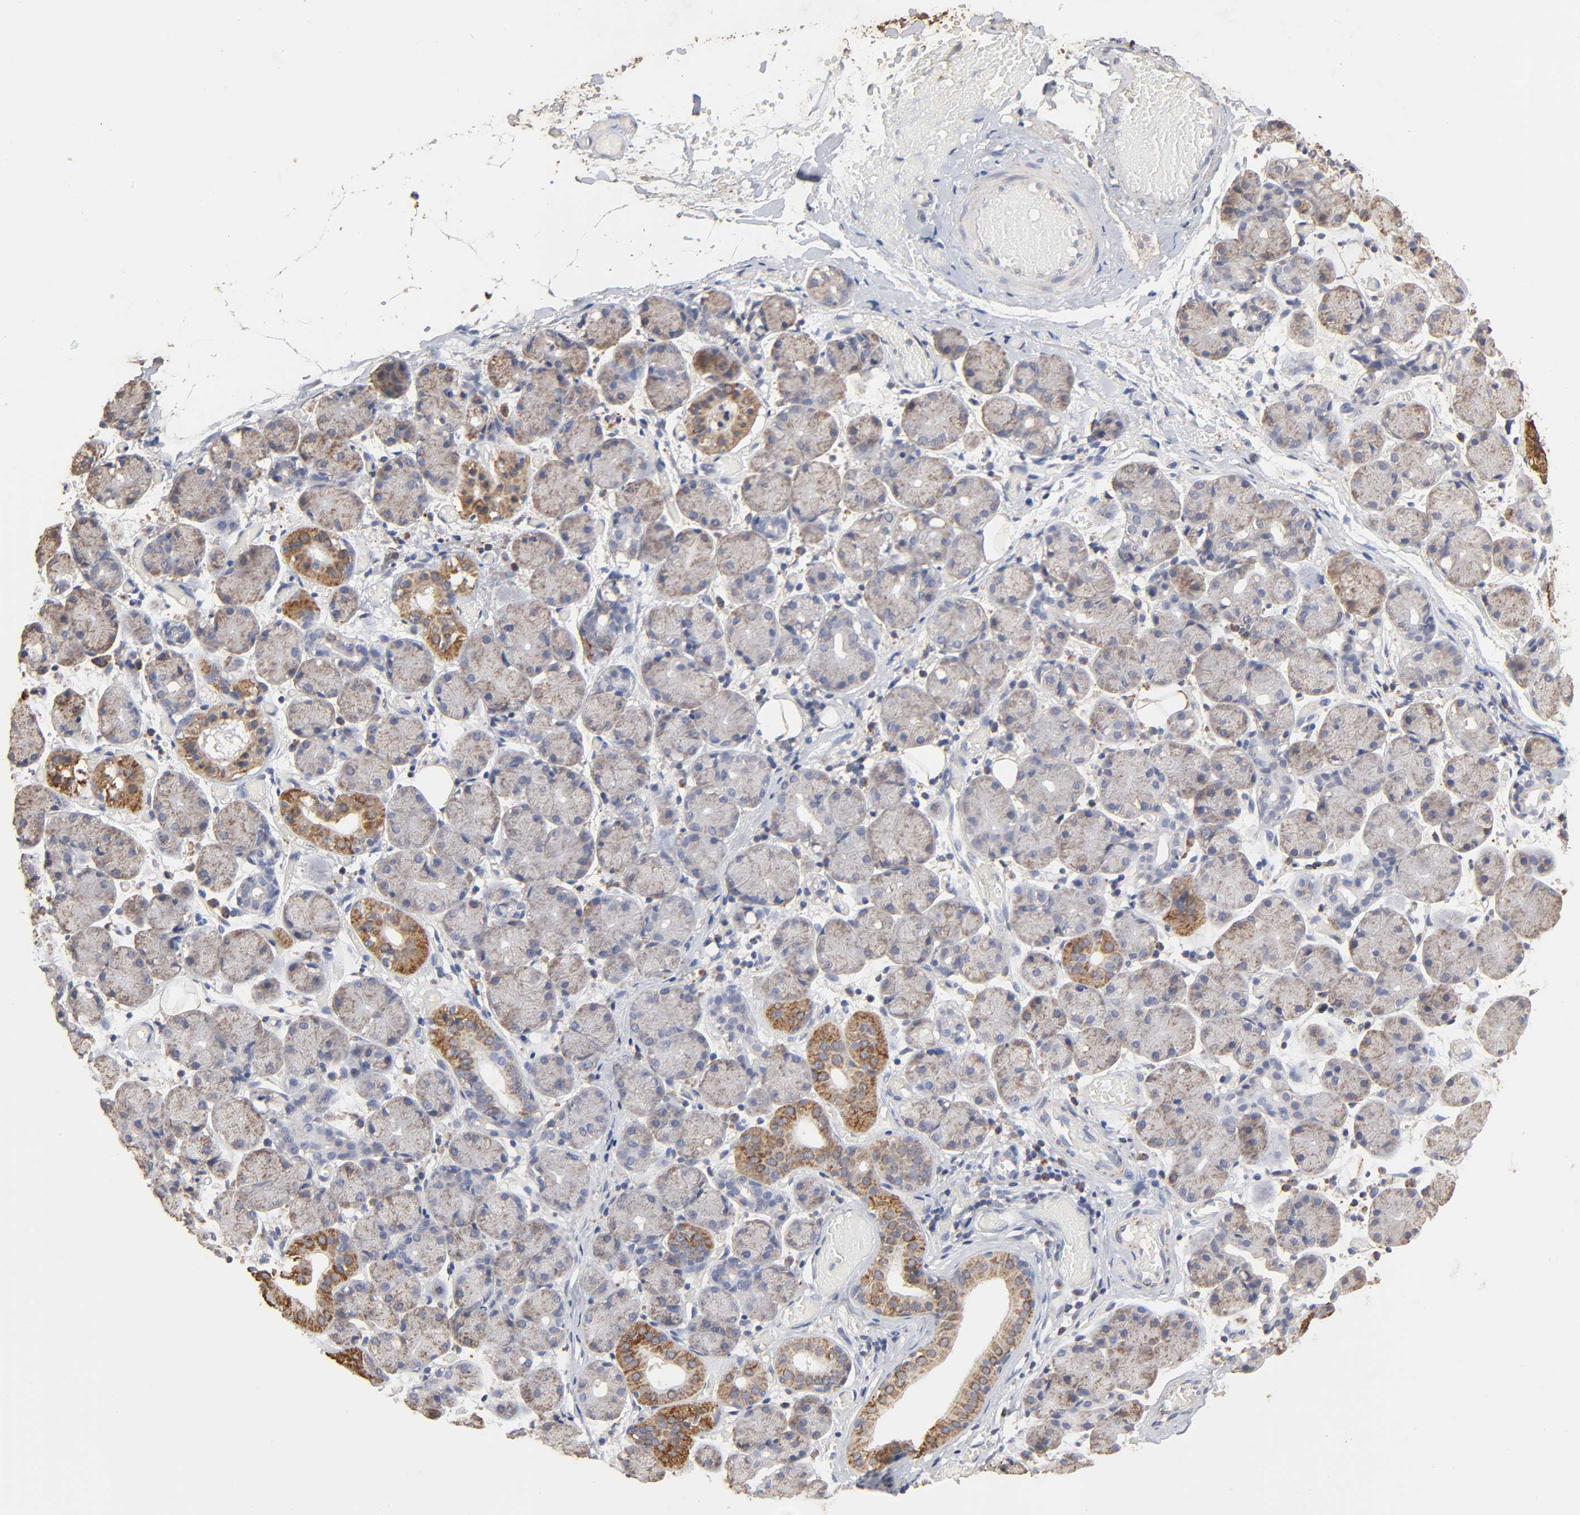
{"staining": {"intensity": "moderate", "quantity": "<25%", "location": "cytoplasmic/membranous"}, "tissue": "salivary gland", "cell_type": "Glandular cells", "image_type": "normal", "snomed": [{"axis": "morphology", "description": "Normal tissue, NOS"}, {"axis": "topography", "description": "Salivary gland"}], "caption": "An IHC image of unremarkable tissue is shown. Protein staining in brown labels moderate cytoplasmic/membranous positivity in salivary gland within glandular cells.", "gene": "CYCS", "patient": {"sex": "female", "age": 24}}